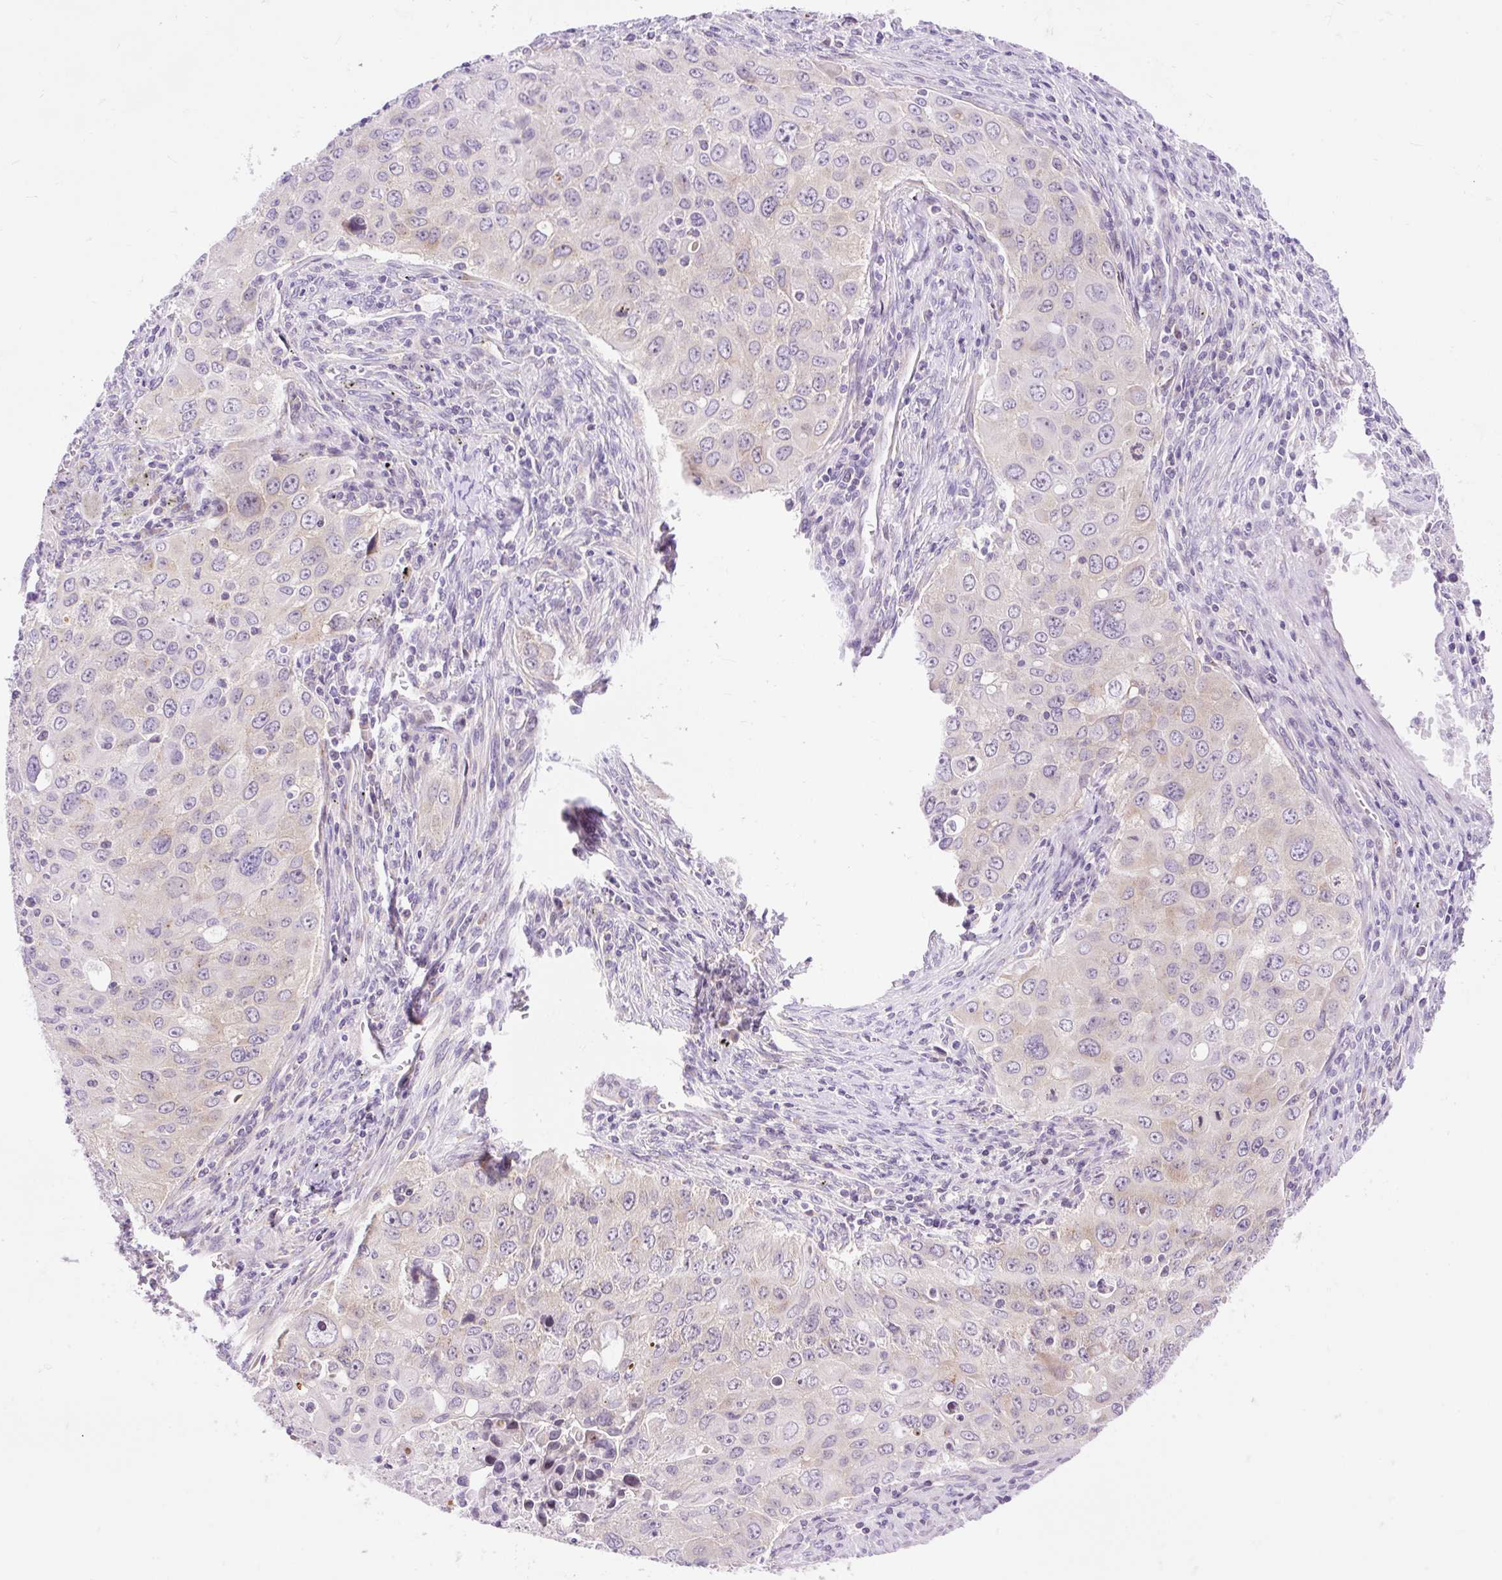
{"staining": {"intensity": "weak", "quantity": "<25%", "location": "cytoplasmic/membranous"}, "tissue": "lung cancer", "cell_type": "Tumor cells", "image_type": "cancer", "snomed": [{"axis": "morphology", "description": "Adenocarcinoma, NOS"}, {"axis": "morphology", "description": "Adenocarcinoma, metastatic, NOS"}, {"axis": "topography", "description": "Lymph node"}, {"axis": "topography", "description": "Lung"}], "caption": "Protein analysis of lung cancer demonstrates no significant positivity in tumor cells. The staining was performed using DAB (3,3'-diaminobenzidine) to visualize the protein expression in brown, while the nuclei were stained in blue with hematoxylin (Magnification: 20x).", "gene": "GPR45", "patient": {"sex": "female", "age": 42}}